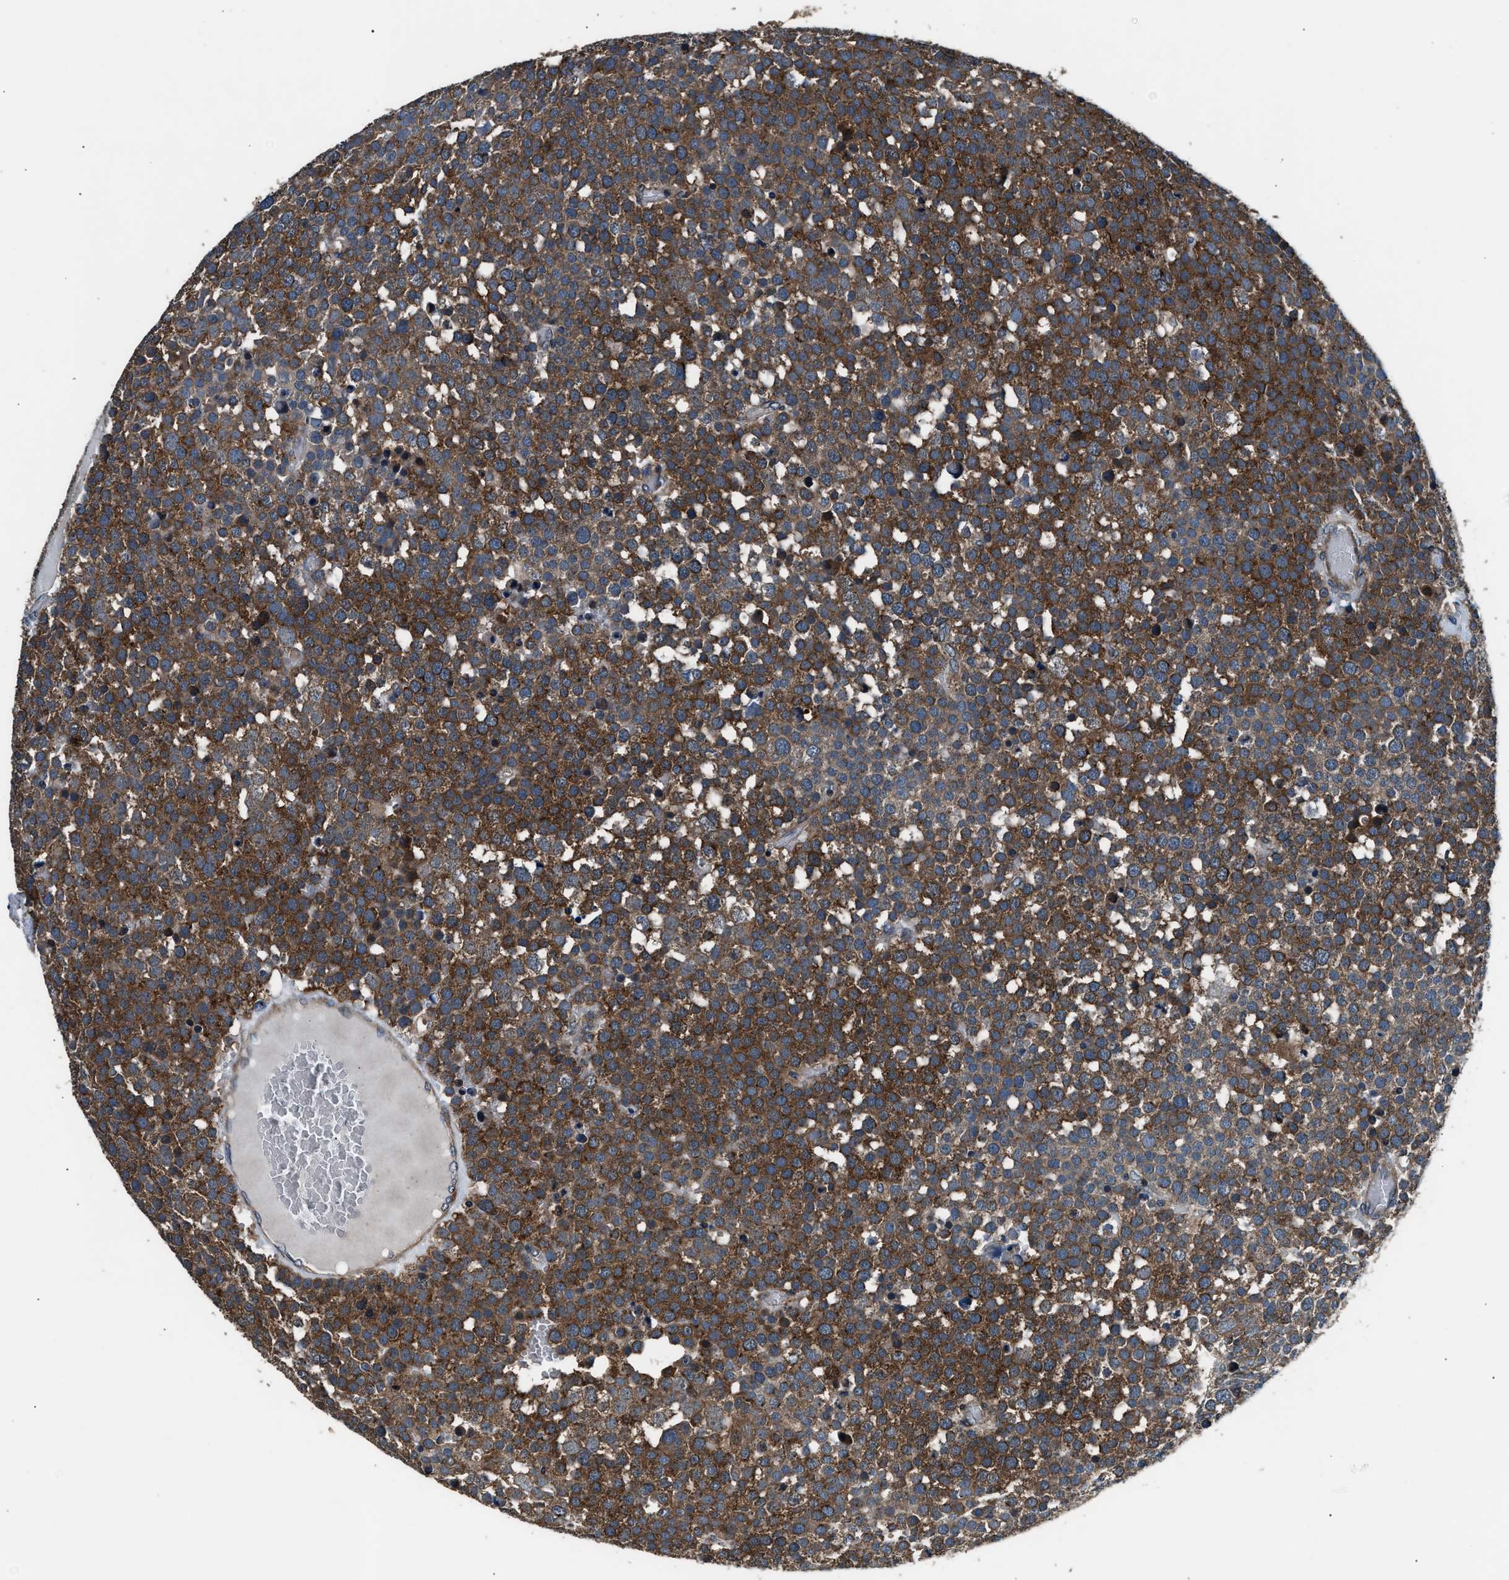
{"staining": {"intensity": "strong", "quantity": ">75%", "location": "cytoplasmic/membranous"}, "tissue": "testis cancer", "cell_type": "Tumor cells", "image_type": "cancer", "snomed": [{"axis": "morphology", "description": "Seminoma, NOS"}, {"axis": "topography", "description": "Testis"}], "caption": "Testis cancer (seminoma) stained with IHC shows strong cytoplasmic/membranous staining in approximately >75% of tumor cells. The protein is shown in brown color, while the nuclei are stained blue.", "gene": "IMPDH2", "patient": {"sex": "male", "age": 71}}